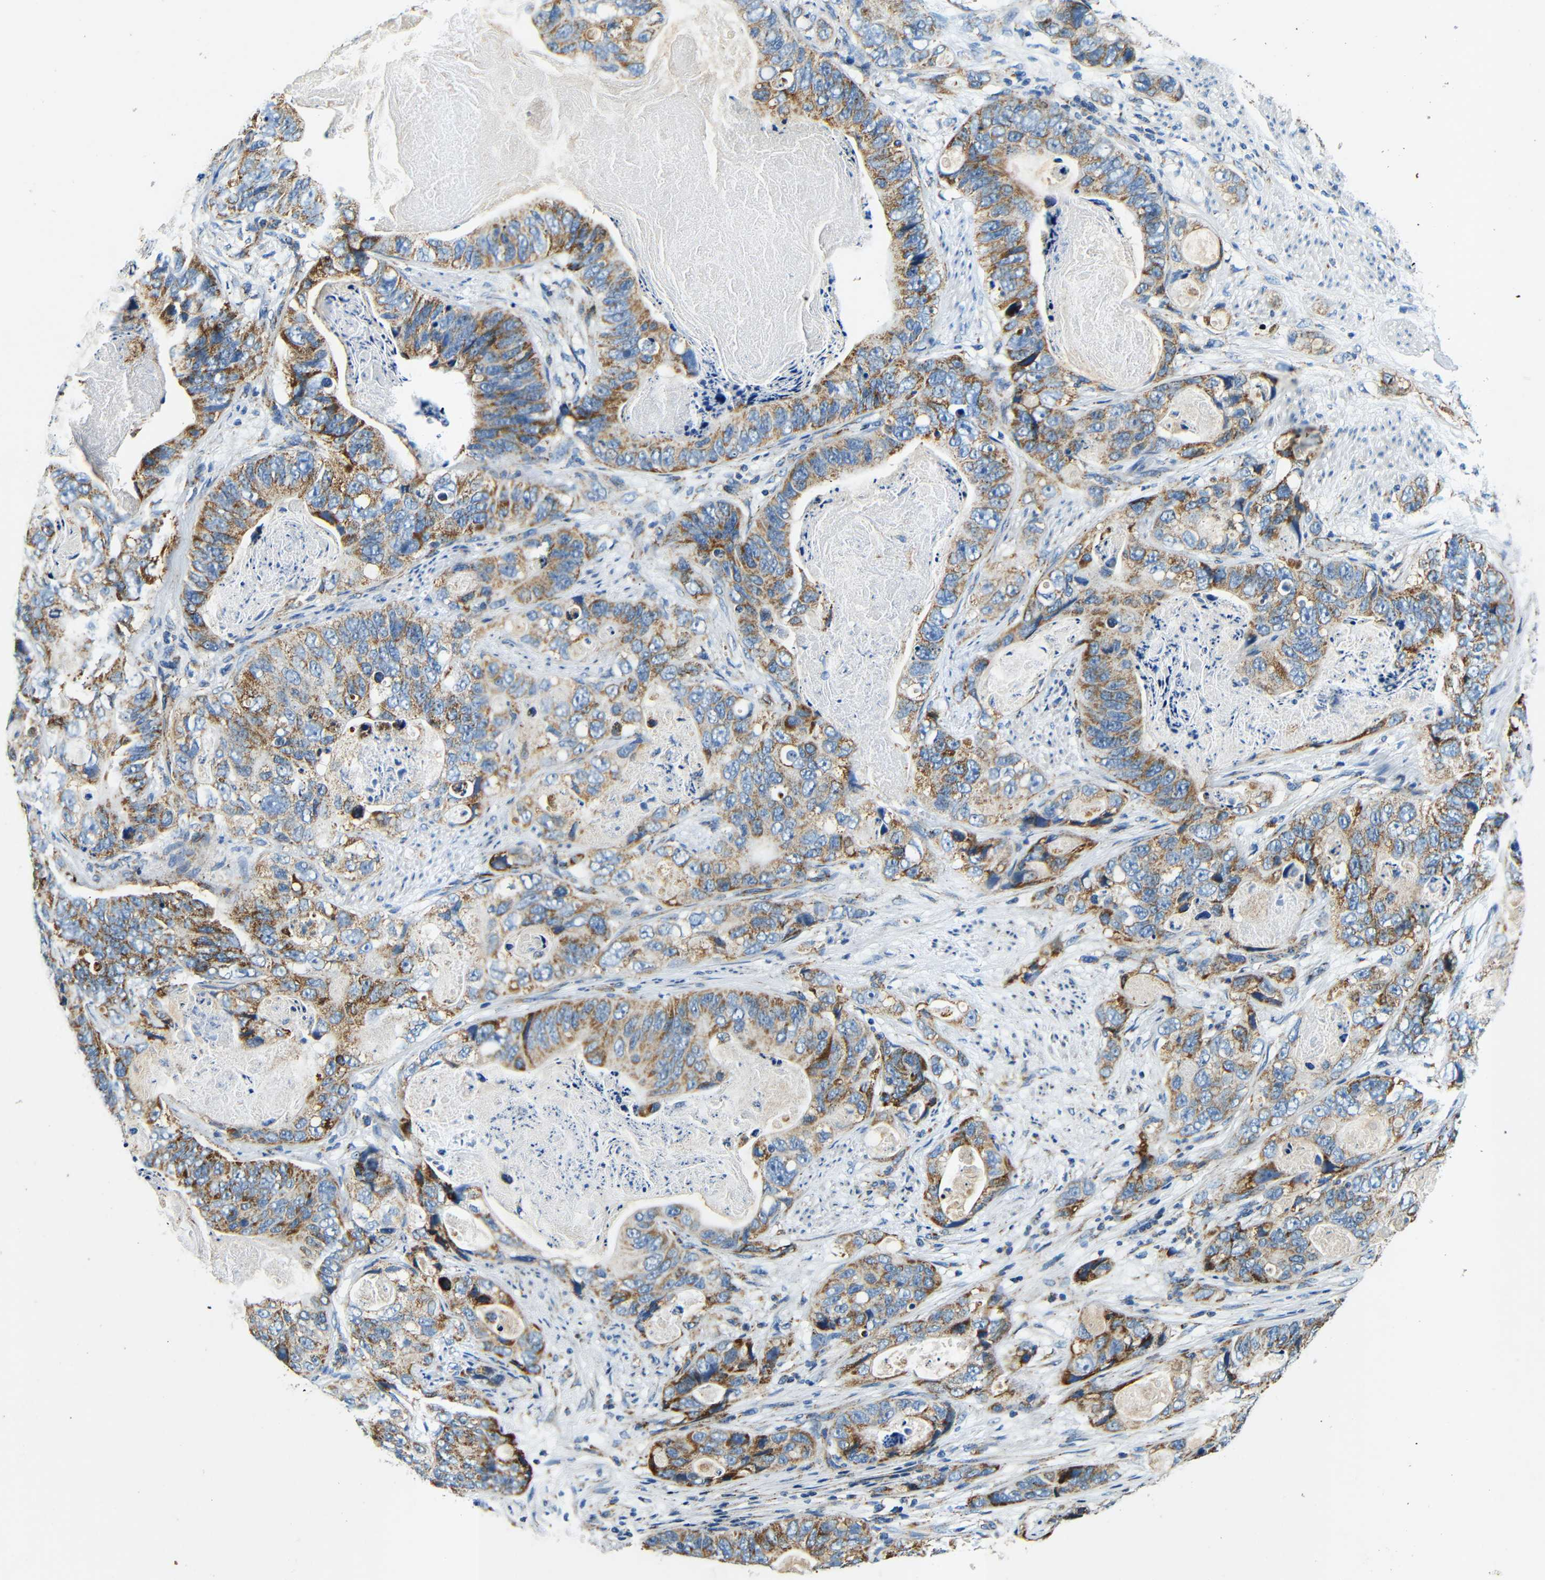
{"staining": {"intensity": "moderate", "quantity": ">75%", "location": "cytoplasmic/membranous"}, "tissue": "stomach cancer", "cell_type": "Tumor cells", "image_type": "cancer", "snomed": [{"axis": "morphology", "description": "Adenocarcinoma, NOS"}, {"axis": "topography", "description": "Stomach"}], "caption": "Tumor cells reveal medium levels of moderate cytoplasmic/membranous expression in about >75% of cells in stomach adenocarcinoma.", "gene": "GALNT18", "patient": {"sex": "female", "age": 89}}